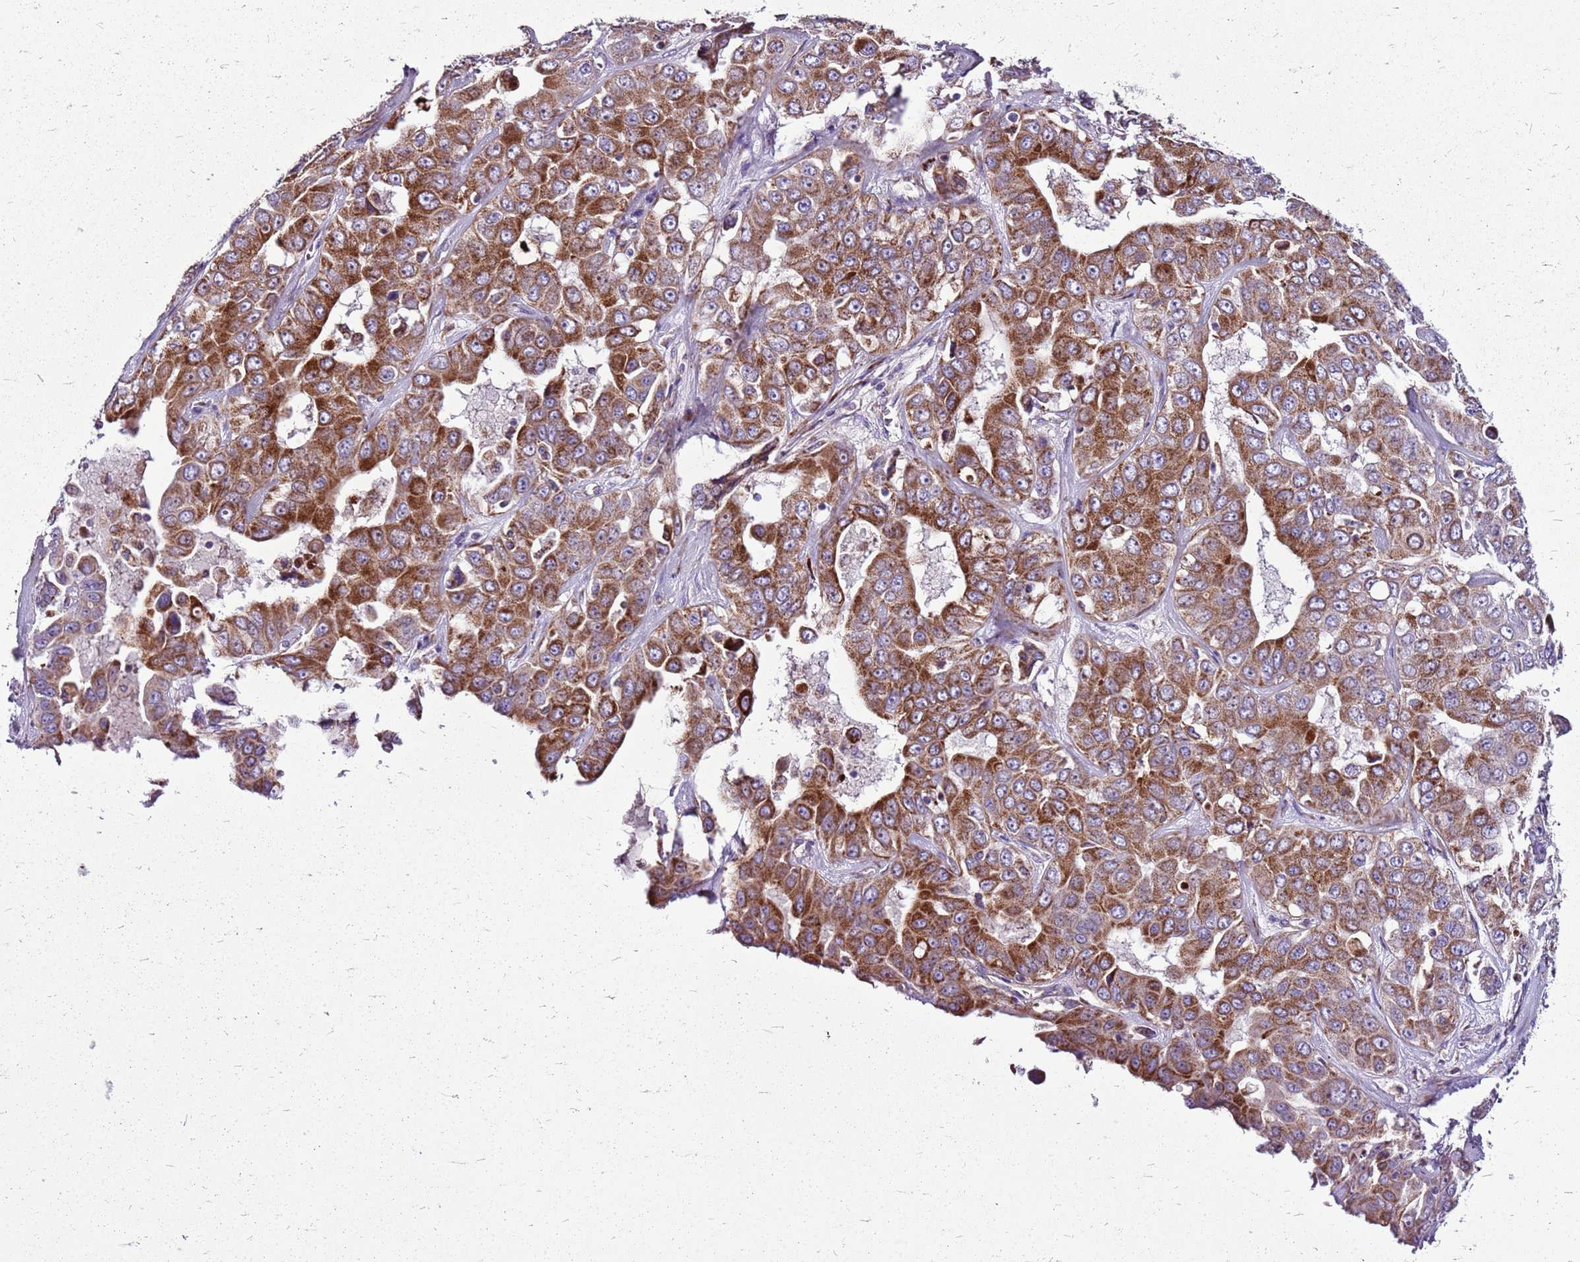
{"staining": {"intensity": "strong", "quantity": ">75%", "location": "cytoplasmic/membranous"}, "tissue": "liver cancer", "cell_type": "Tumor cells", "image_type": "cancer", "snomed": [{"axis": "morphology", "description": "Cholangiocarcinoma"}, {"axis": "topography", "description": "Liver"}], "caption": "Protein expression analysis of liver cancer (cholangiocarcinoma) exhibits strong cytoplasmic/membranous staining in about >75% of tumor cells.", "gene": "GCDH", "patient": {"sex": "female", "age": 52}}